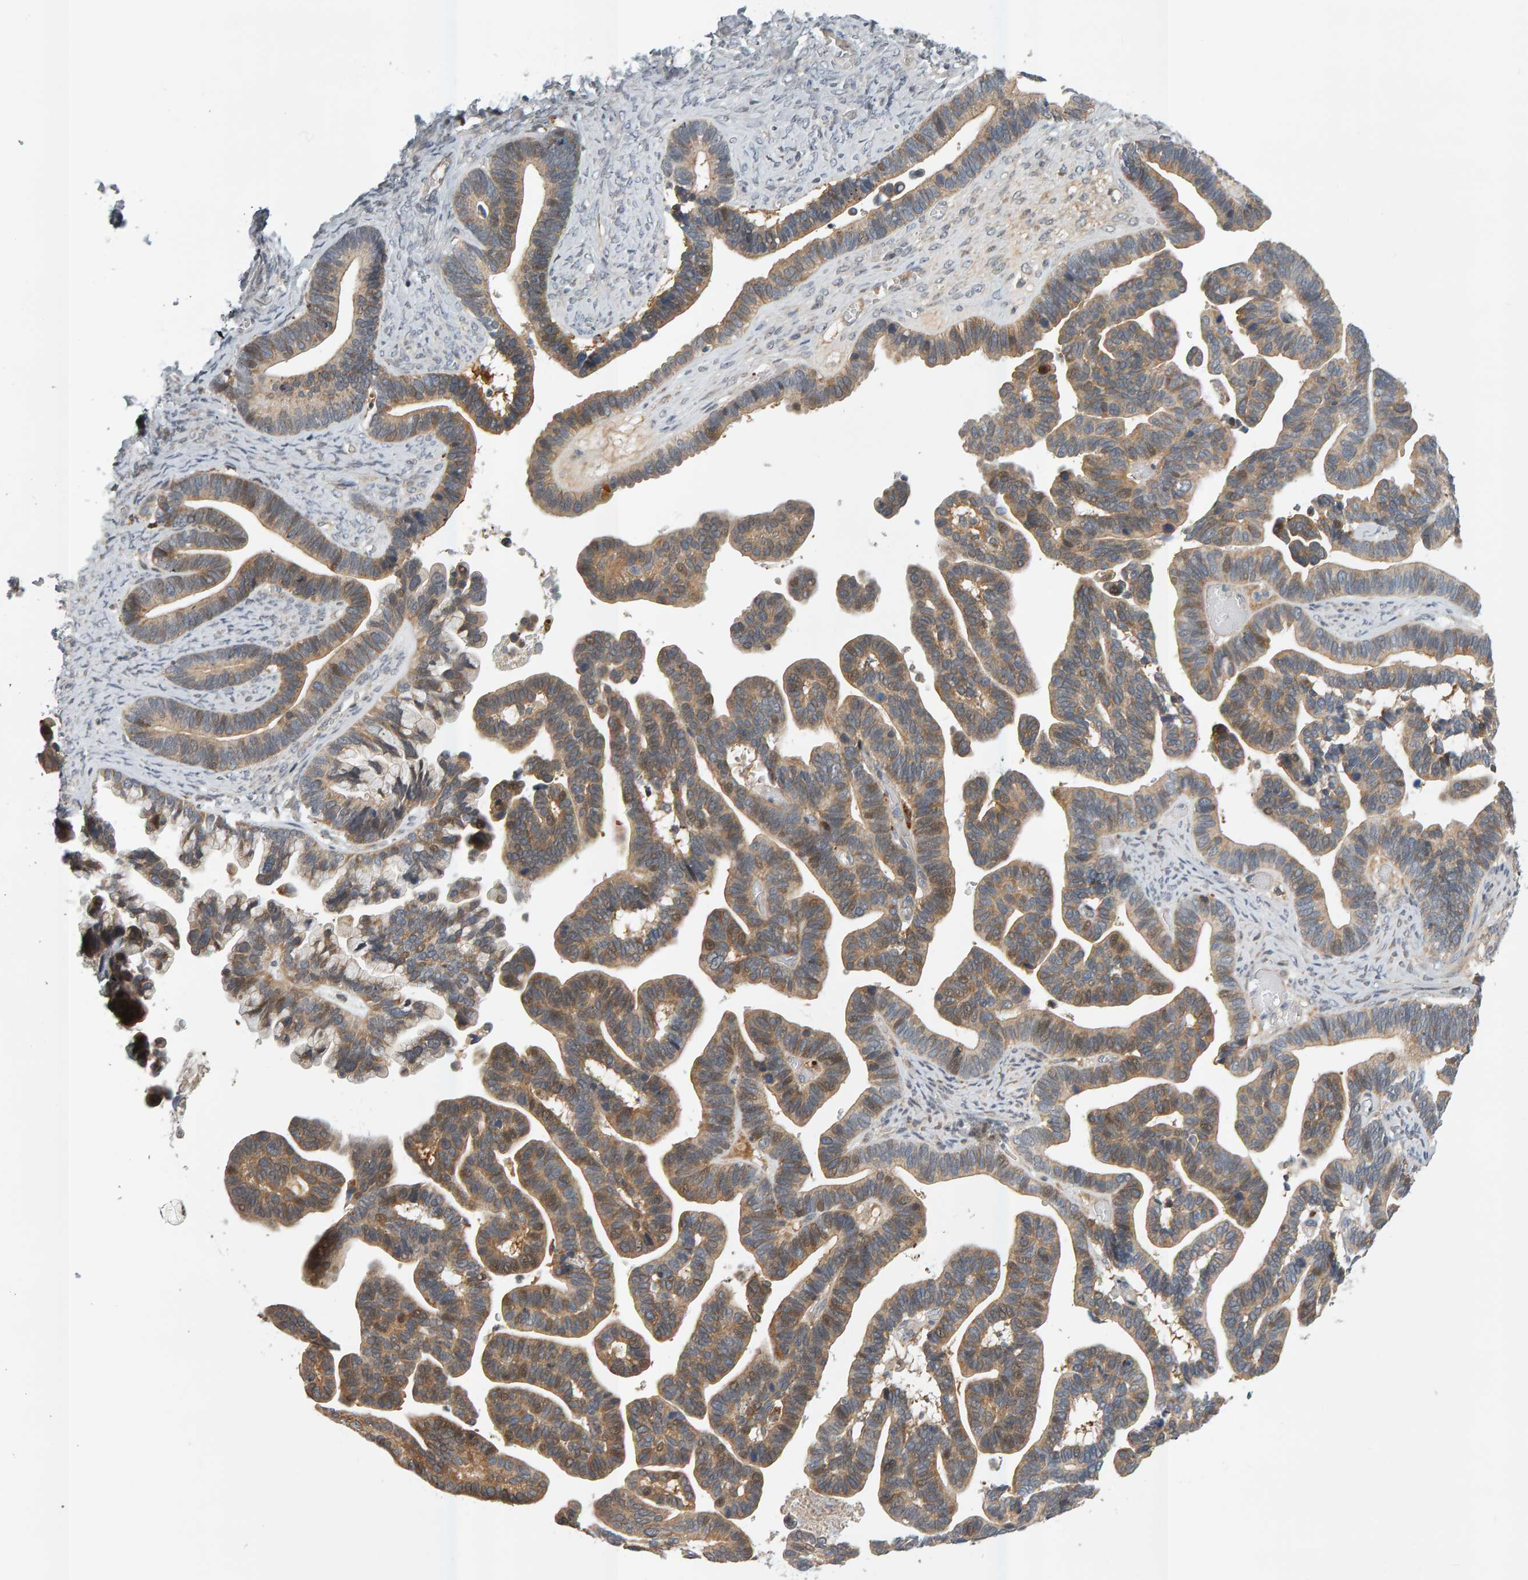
{"staining": {"intensity": "moderate", "quantity": ">75%", "location": "cytoplasmic/membranous"}, "tissue": "ovarian cancer", "cell_type": "Tumor cells", "image_type": "cancer", "snomed": [{"axis": "morphology", "description": "Cystadenocarcinoma, serous, NOS"}, {"axis": "topography", "description": "Ovary"}], "caption": "Brown immunohistochemical staining in ovarian serous cystadenocarcinoma displays moderate cytoplasmic/membranous staining in approximately >75% of tumor cells. The staining was performed using DAB (3,3'-diaminobenzidine), with brown indicating positive protein expression. Nuclei are stained blue with hematoxylin.", "gene": "ZNF160", "patient": {"sex": "female", "age": 56}}